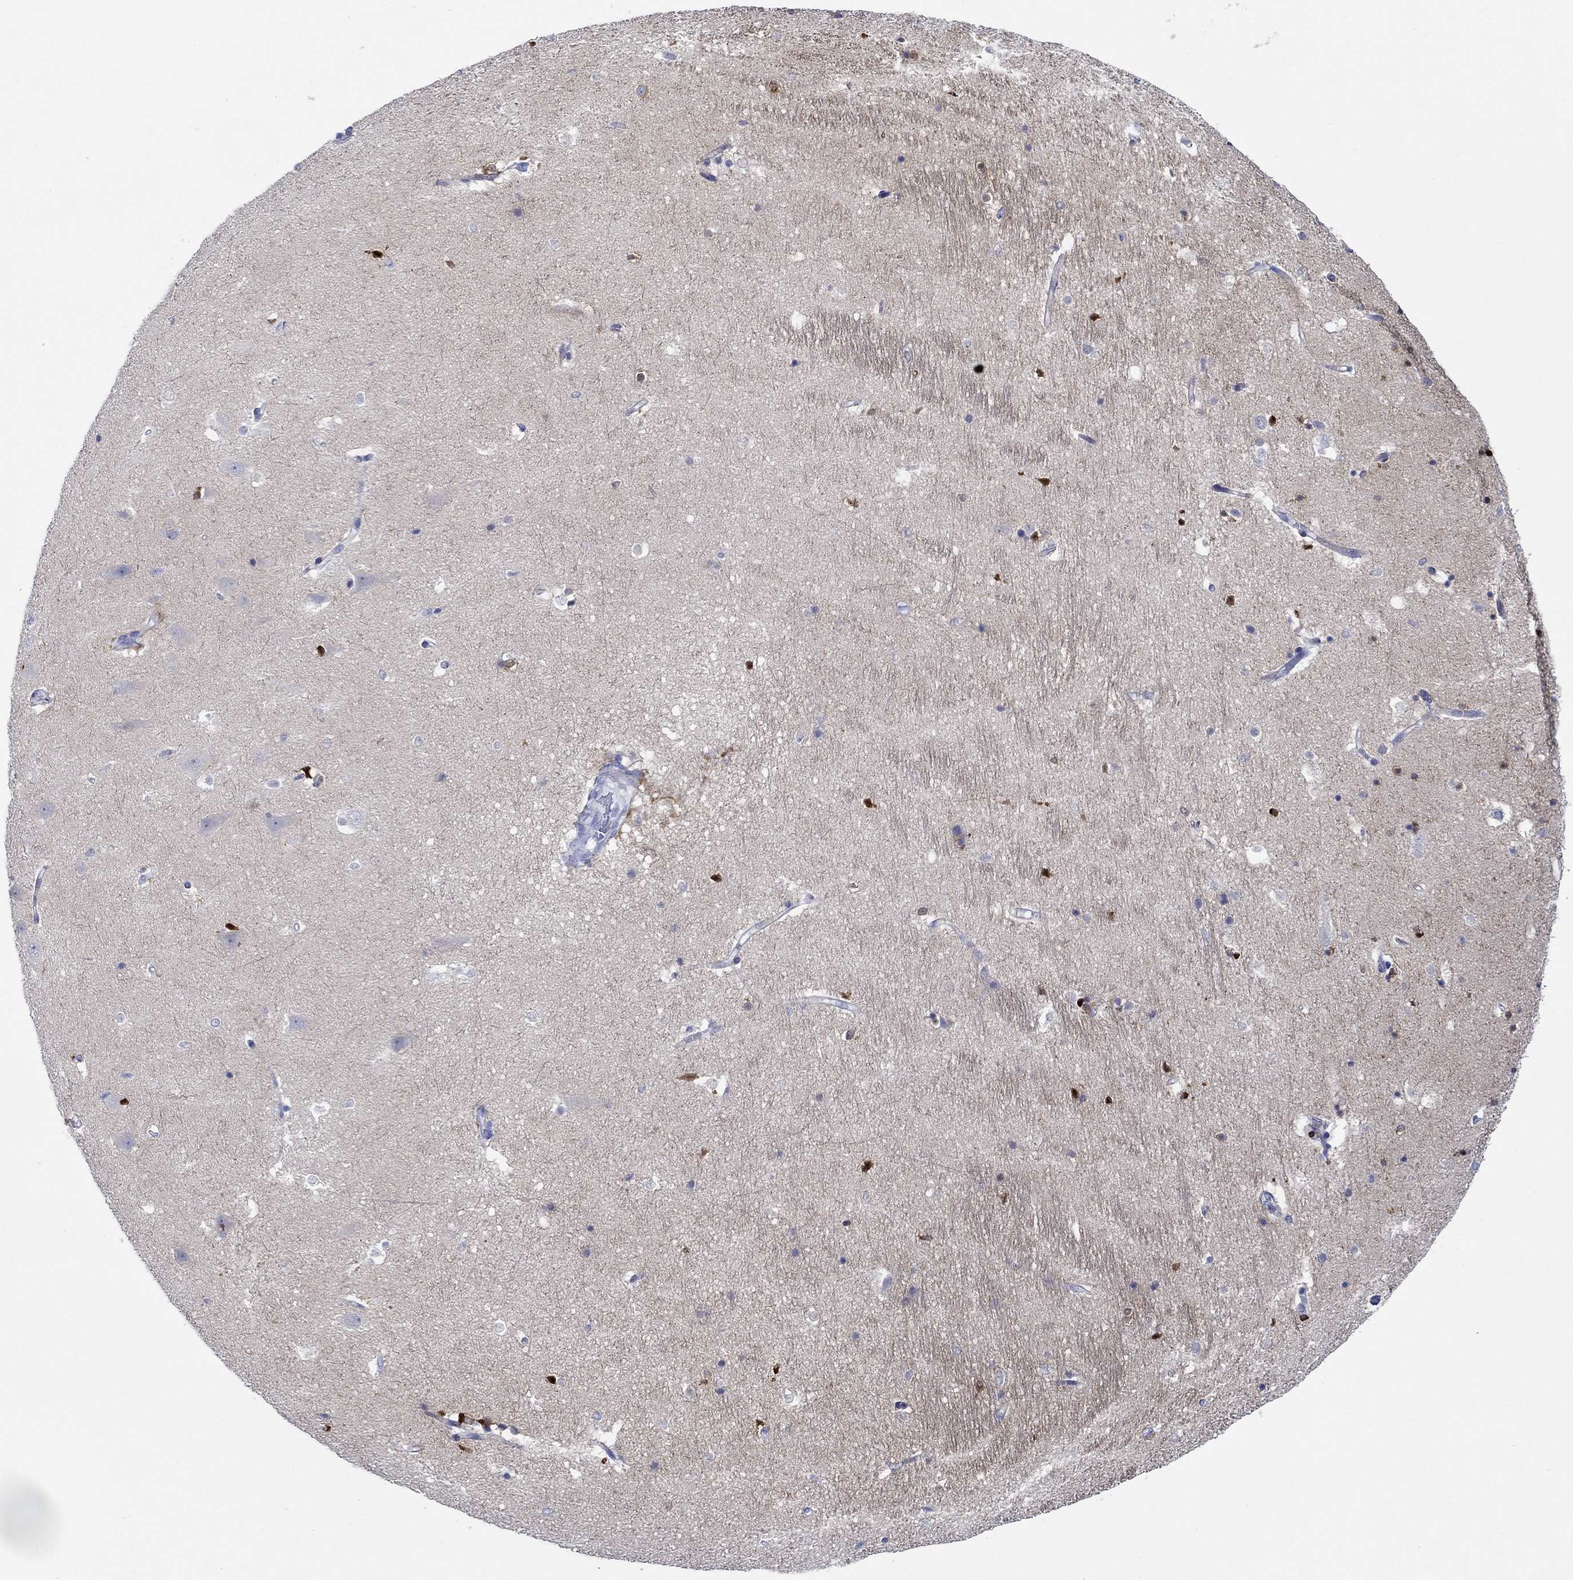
{"staining": {"intensity": "strong", "quantity": "<25%", "location": "cytoplasmic/membranous"}, "tissue": "hippocampus", "cell_type": "Glial cells", "image_type": "normal", "snomed": [{"axis": "morphology", "description": "Normal tissue, NOS"}, {"axis": "topography", "description": "Hippocampus"}], "caption": "Glial cells show medium levels of strong cytoplasmic/membranous expression in about <25% of cells in unremarkable human hippocampus.", "gene": "IGFBP6", "patient": {"sex": "male", "age": 44}}